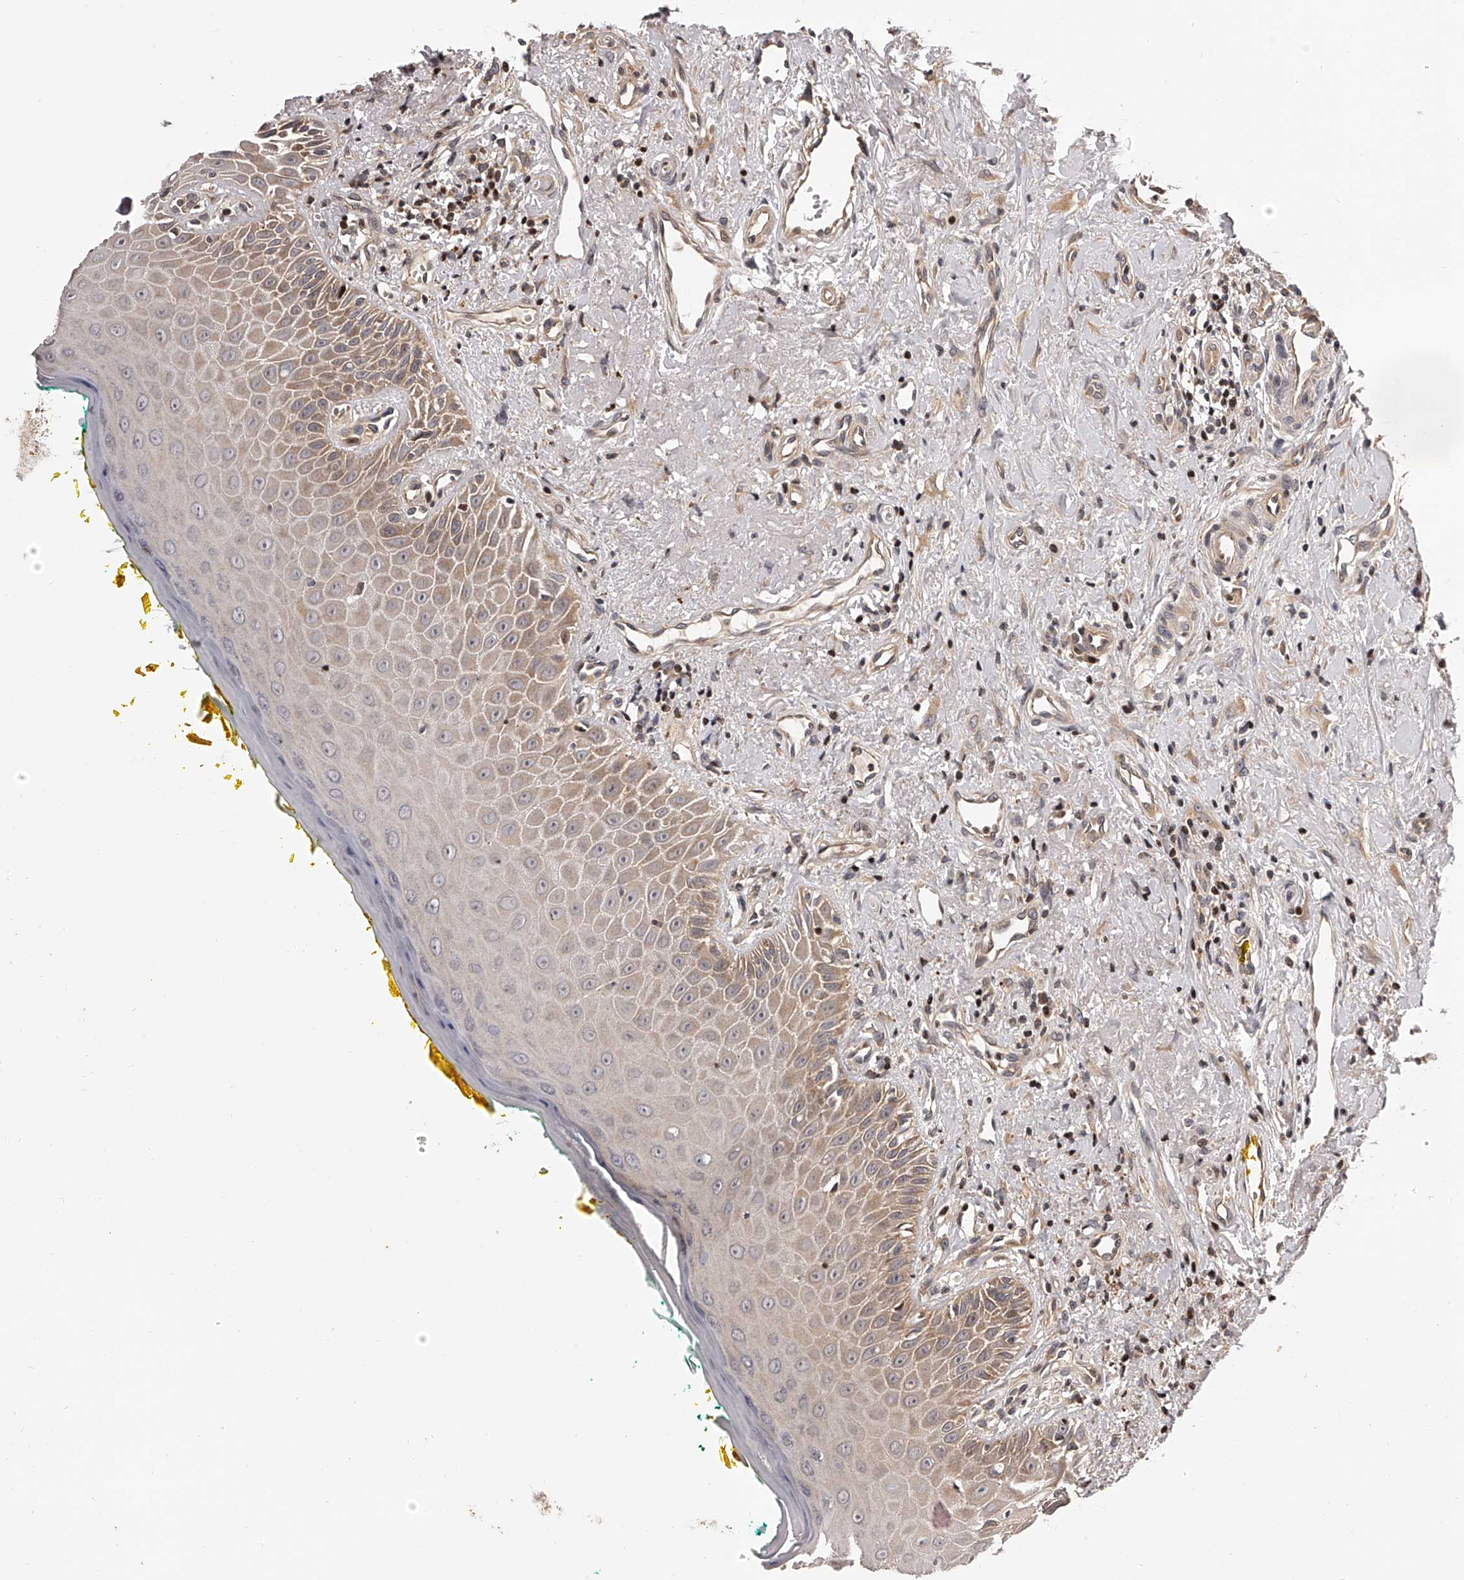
{"staining": {"intensity": "moderate", "quantity": "25%-75%", "location": "cytoplasmic/membranous,nuclear"}, "tissue": "oral mucosa", "cell_type": "Squamous epithelial cells", "image_type": "normal", "snomed": [{"axis": "morphology", "description": "Normal tissue, NOS"}, {"axis": "topography", "description": "Oral tissue"}], "caption": "Moderate cytoplasmic/membranous,nuclear positivity is appreciated in about 25%-75% of squamous epithelial cells in benign oral mucosa. (brown staining indicates protein expression, while blue staining denotes nuclei).", "gene": "PFDN2", "patient": {"sex": "female", "age": 70}}